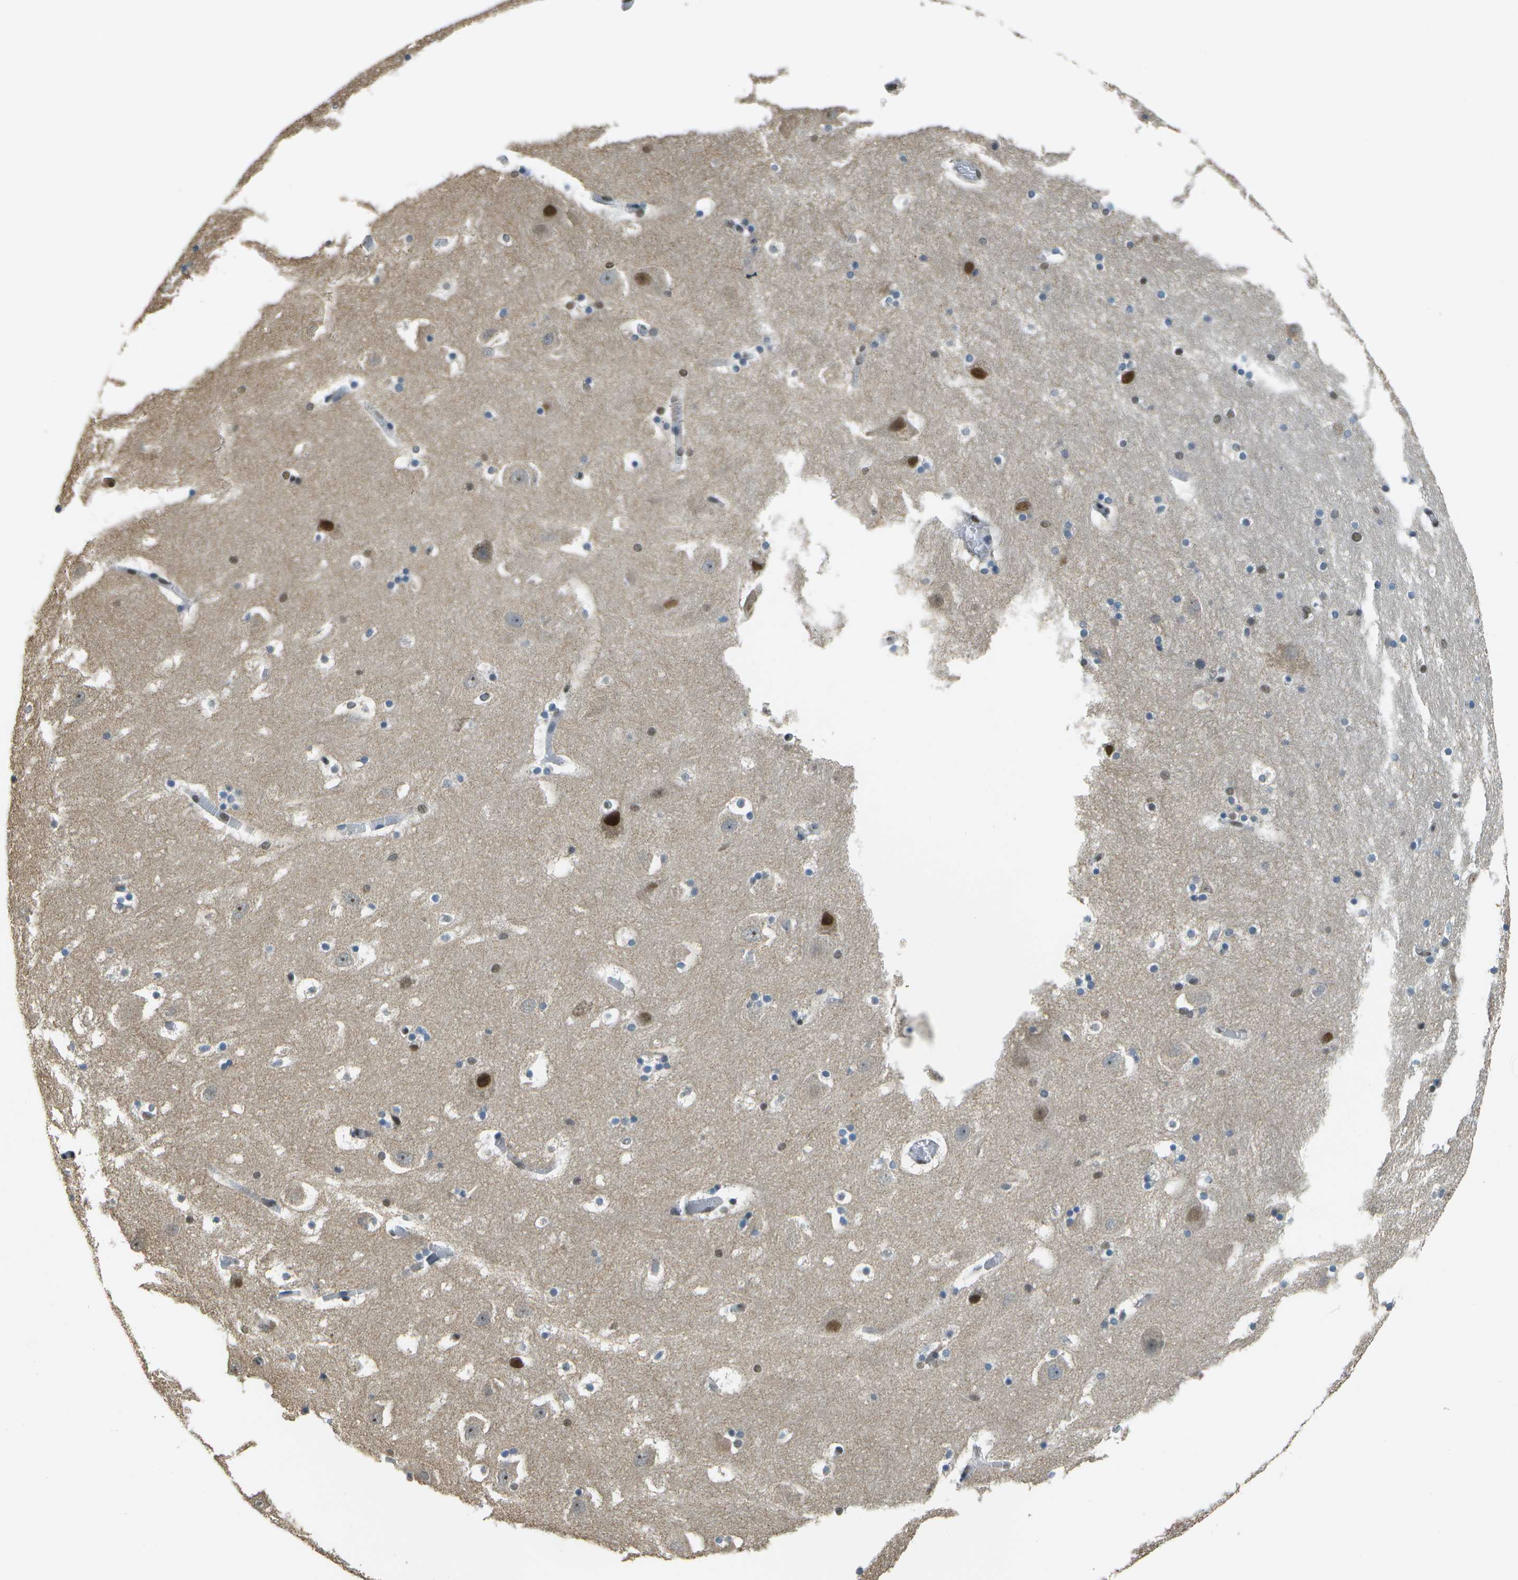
{"staining": {"intensity": "moderate", "quantity": "25%-75%", "location": "nuclear"}, "tissue": "hippocampus", "cell_type": "Glial cells", "image_type": "normal", "snomed": [{"axis": "morphology", "description": "Normal tissue, NOS"}, {"axis": "topography", "description": "Hippocampus"}], "caption": "Immunohistochemical staining of normal human hippocampus reveals medium levels of moderate nuclear staining in about 25%-75% of glial cells. Immunohistochemistry (ihc) stains the protein in brown and the nuclei are stained blue.", "gene": "ABL2", "patient": {"sex": "male", "age": 45}}